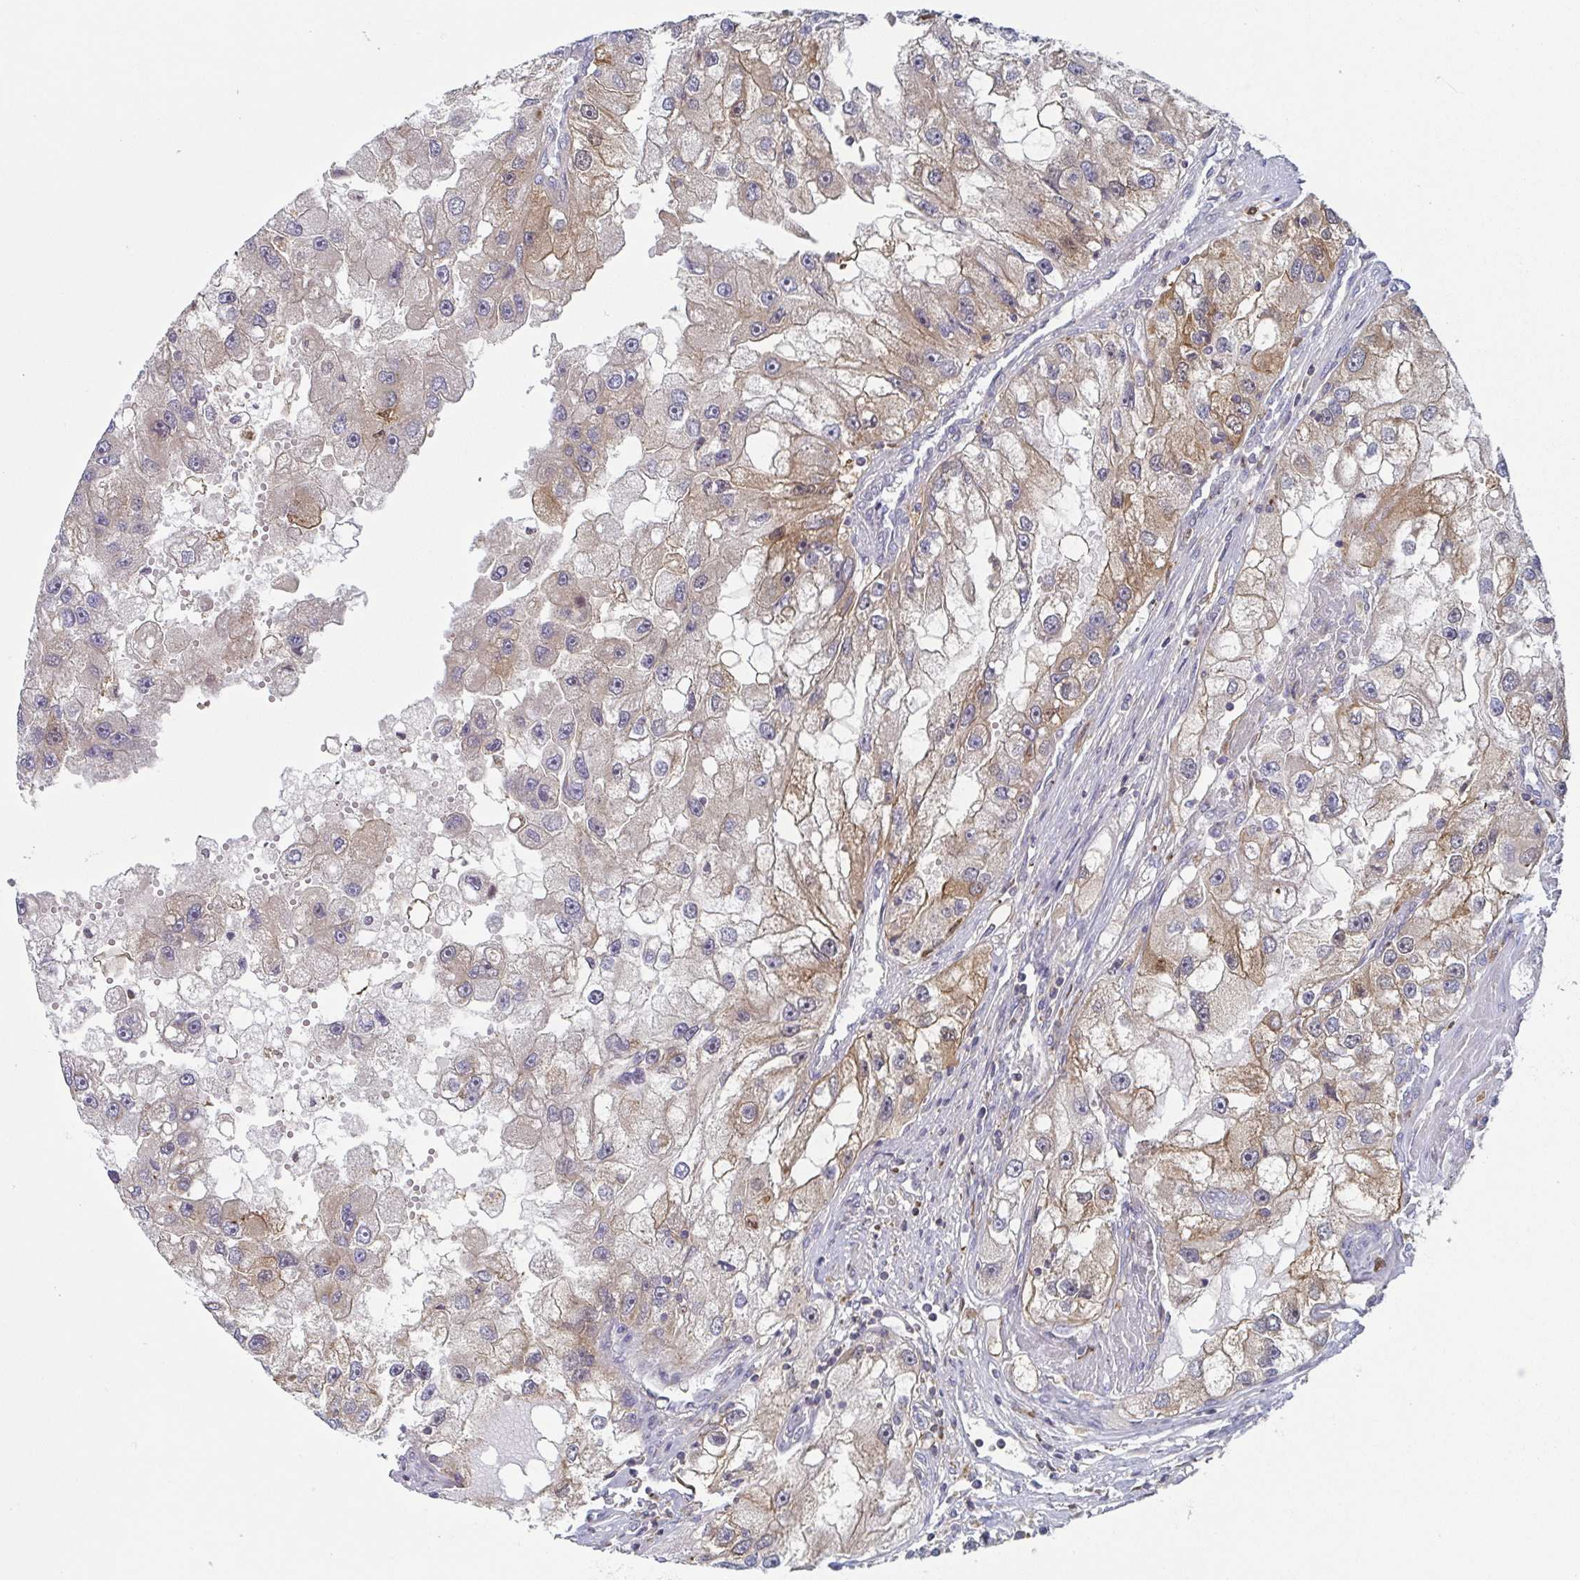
{"staining": {"intensity": "weak", "quantity": "25%-75%", "location": "cytoplasmic/membranous"}, "tissue": "renal cancer", "cell_type": "Tumor cells", "image_type": "cancer", "snomed": [{"axis": "morphology", "description": "Adenocarcinoma, NOS"}, {"axis": "topography", "description": "Kidney"}], "caption": "IHC staining of renal cancer (adenocarcinoma), which exhibits low levels of weak cytoplasmic/membranous positivity in about 25%-75% of tumor cells indicating weak cytoplasmic/membranous protein staining. The staining was performed using DAB (brown) for protein detection and nuclei were counterstained in hematoxylin (blue).", "gene": "TUFT1", "patient": {"sex": "male", "age": 63}}